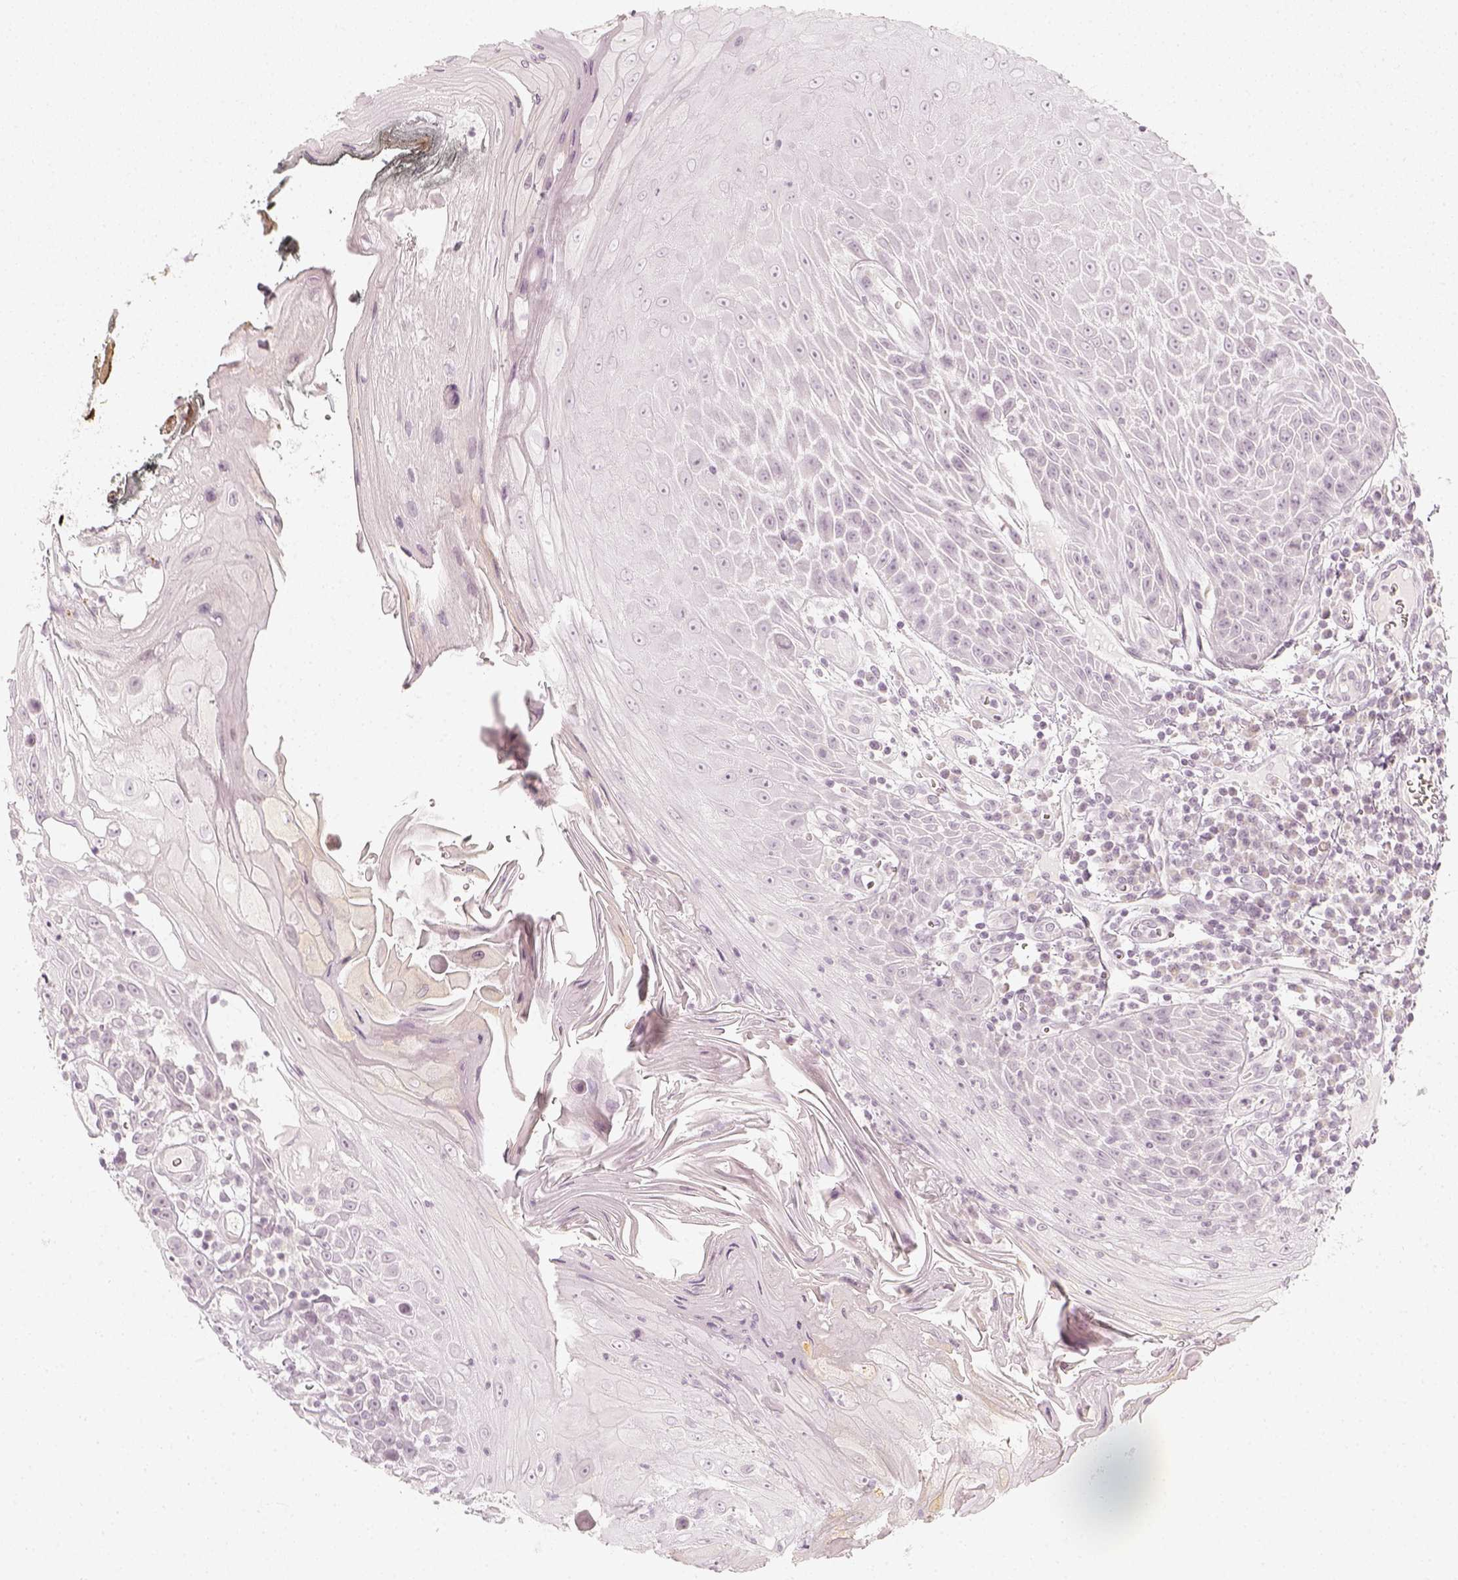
{"staining": {"intensity": "negative", "quantity": "none", "location": "none"}, "tissue": "head and neck cancer", "cell_type": "Tumor cells", "image_type": "cancer", "snomed": [{"axis": "morphology", "description": "Squamous cell carcinoma, NOS"}, {"axis": "topography", "description": "Head-Neck"}], "caption": "A high-resolution photomicrograph shows immunohistochemistry (IHC) staining of head and neck cancer (squamous cell carcinoma), which reveals no significant staining in tumor cells.", "gene": "KRT25", "patient": {"sex": "male", "age": 52}}